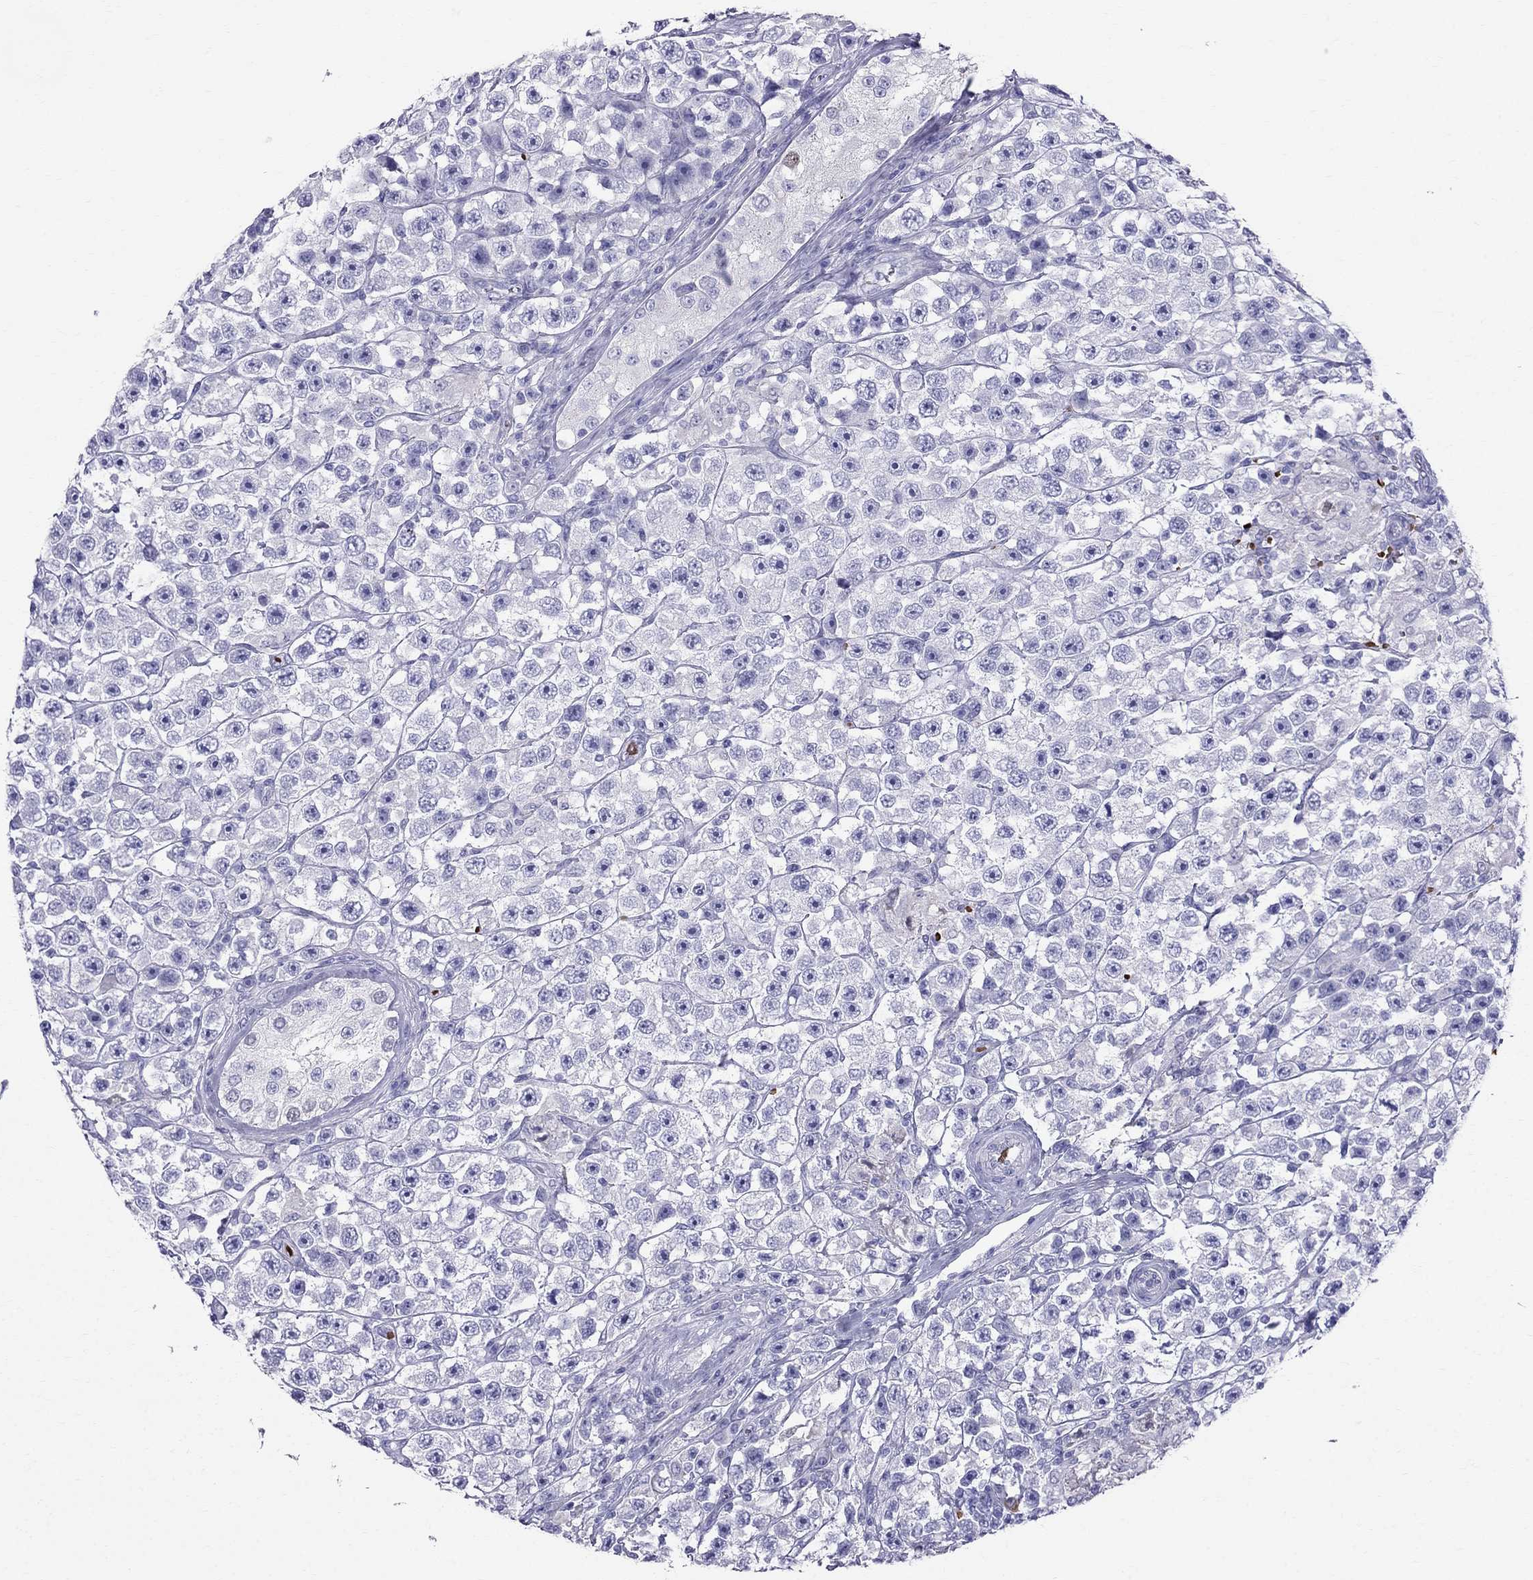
{"staining": {"intensity": "negative", "quantity": "none", "location": "none"}, "tissue": "testis cancer", "cell_type": "Tumor cells", "image_type": "cancer", "snomed": [{"axis": "morphology", "description": "Seminoma, NOS"}, {"axis": "topography", "description": "Testis"}], "caption": "Tumor cells are negative for brown protein staining in testis seminoma. Nuclei are stained in blue.", "gene": "DNAAF6", "patient": {"sex": "male", "age": 45}}